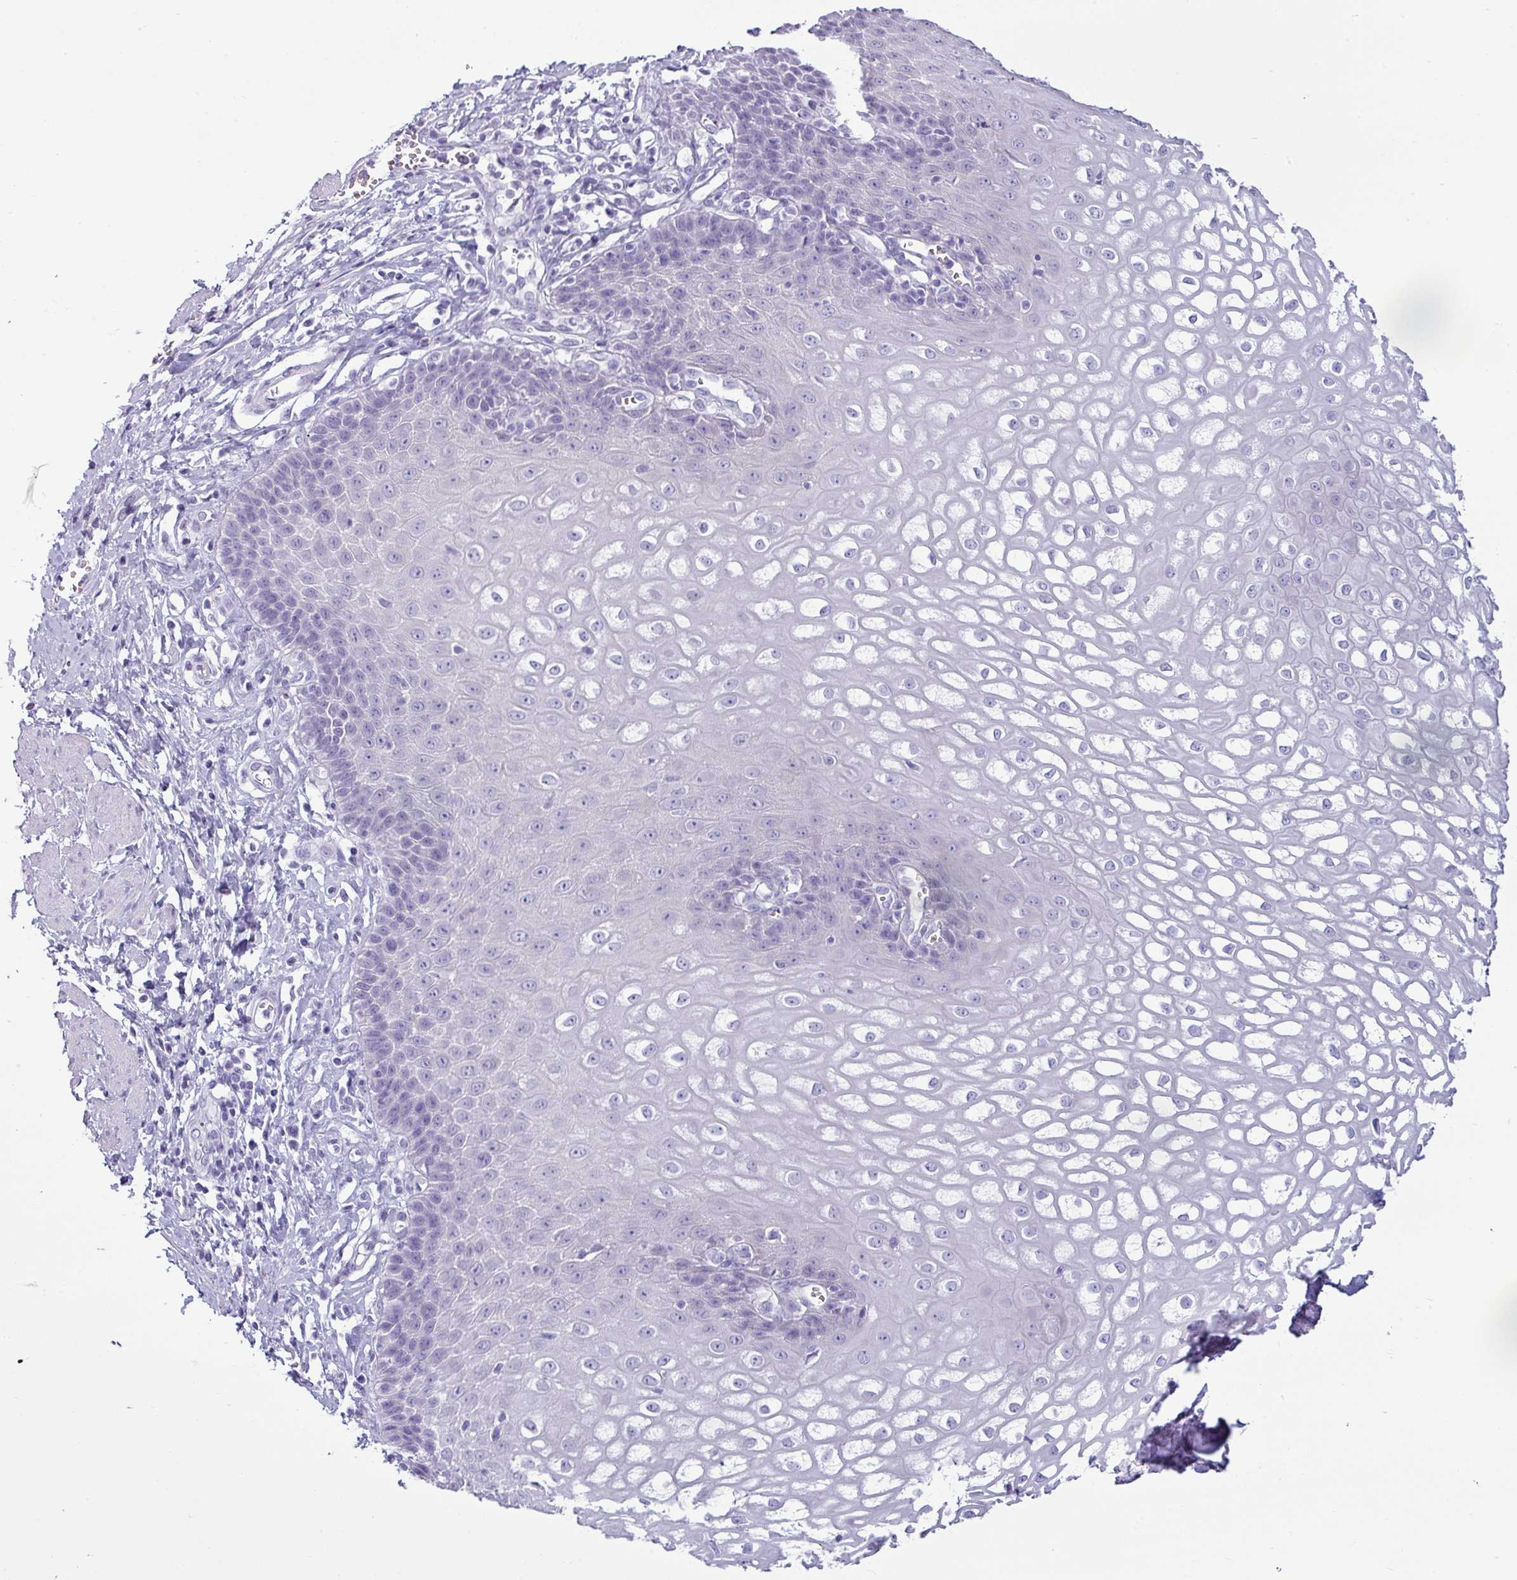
{"staining": {"intensity": "negative", "quantity": "none", "location": "none"}, "tissue": "esophagus", "cell_type": "Squamous epithelial cells", "image_type": "normal", "snomed": [{"axis": "morphology", "description": "Normal tissue, NOS"}, {"axis": "topography", "description": "Esophagus"}], "caption": "IHC image of unremarkable esophagus: esophagus stained with DAB shows no significant protein expression in squamous epithelial cells.", "gene": "VCX2", "patient": {"sex": "male", "age": 67}}